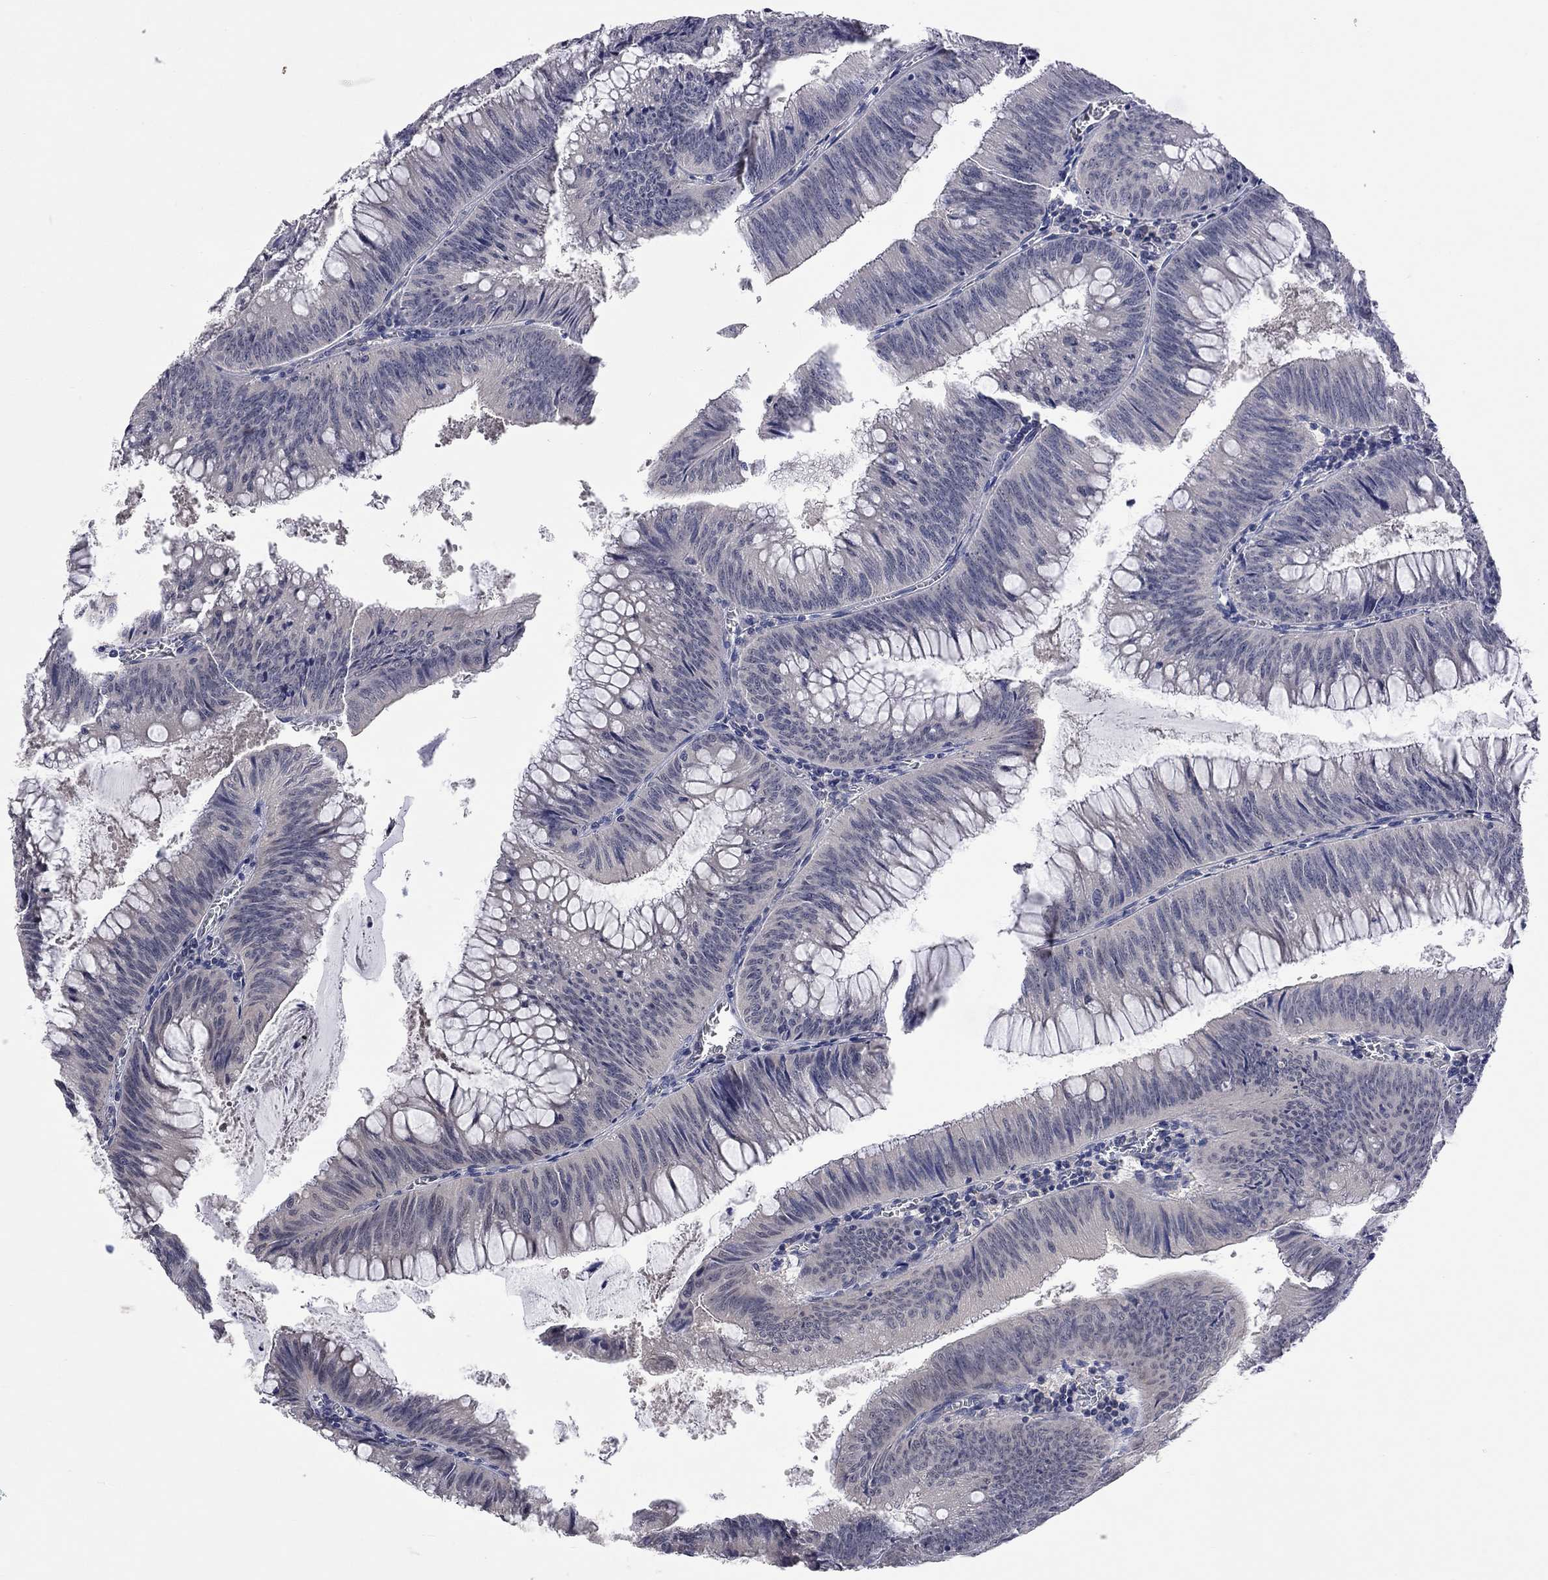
{"staining": {"intensity": "negative", "quantity": "none", "location": "none"}, "tissue": "colorectal cancer", "cell_type": "Tumor cells", "image_type": "cancer", "snomed": [{"axis": "morphology", "description": "Adenocarcinoma, NOS"}, {"axis": "topography", "description": "Rectum"}], "caption": "Immunohistochemical staining of colorectal cancer reveals no significant expression in tumor cells.", "gene": "FABP12", "patient": {"sex": "female", "age": 72}}